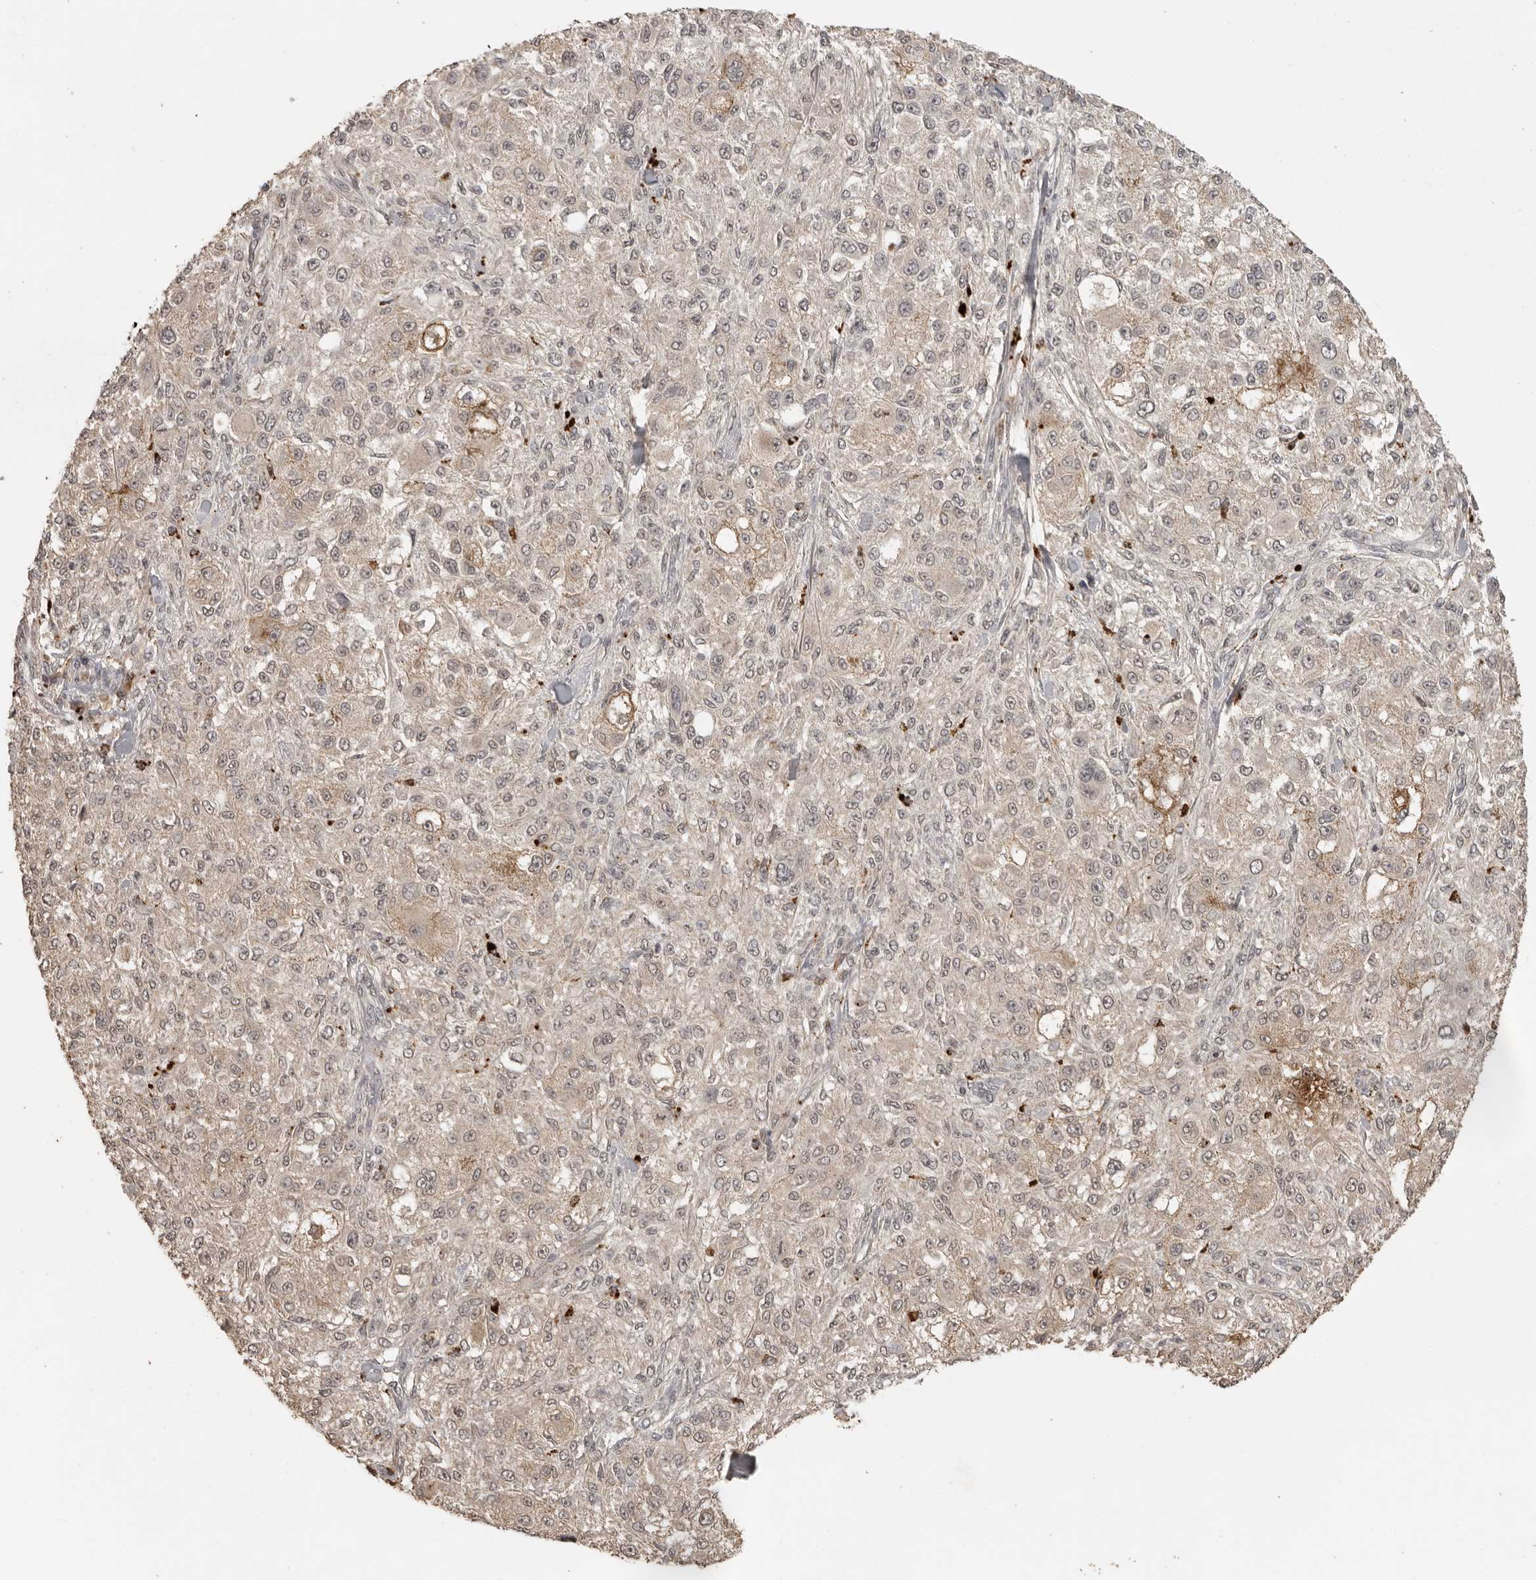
{"staining": {"intensity": "weak", "quantity": "<25%", "location": "cytoplasmic/membranous"}, "tissue": "melanoma", "cell_type": "Tumor cells", "image_type": "cancer", "snomed": [{"axis": "morphology", "description": "Necrosis, NOS"}, {"axis": "morphology", "description": "Malignant melanoma, NOS"}, {"axis": "topography", "description": "Skin"}], "caption": "Tumor cells are negative for brown protein staining in malignant melanoma.", "gene": "CTF1", "patient": {"sex": "female", "age": 87}}